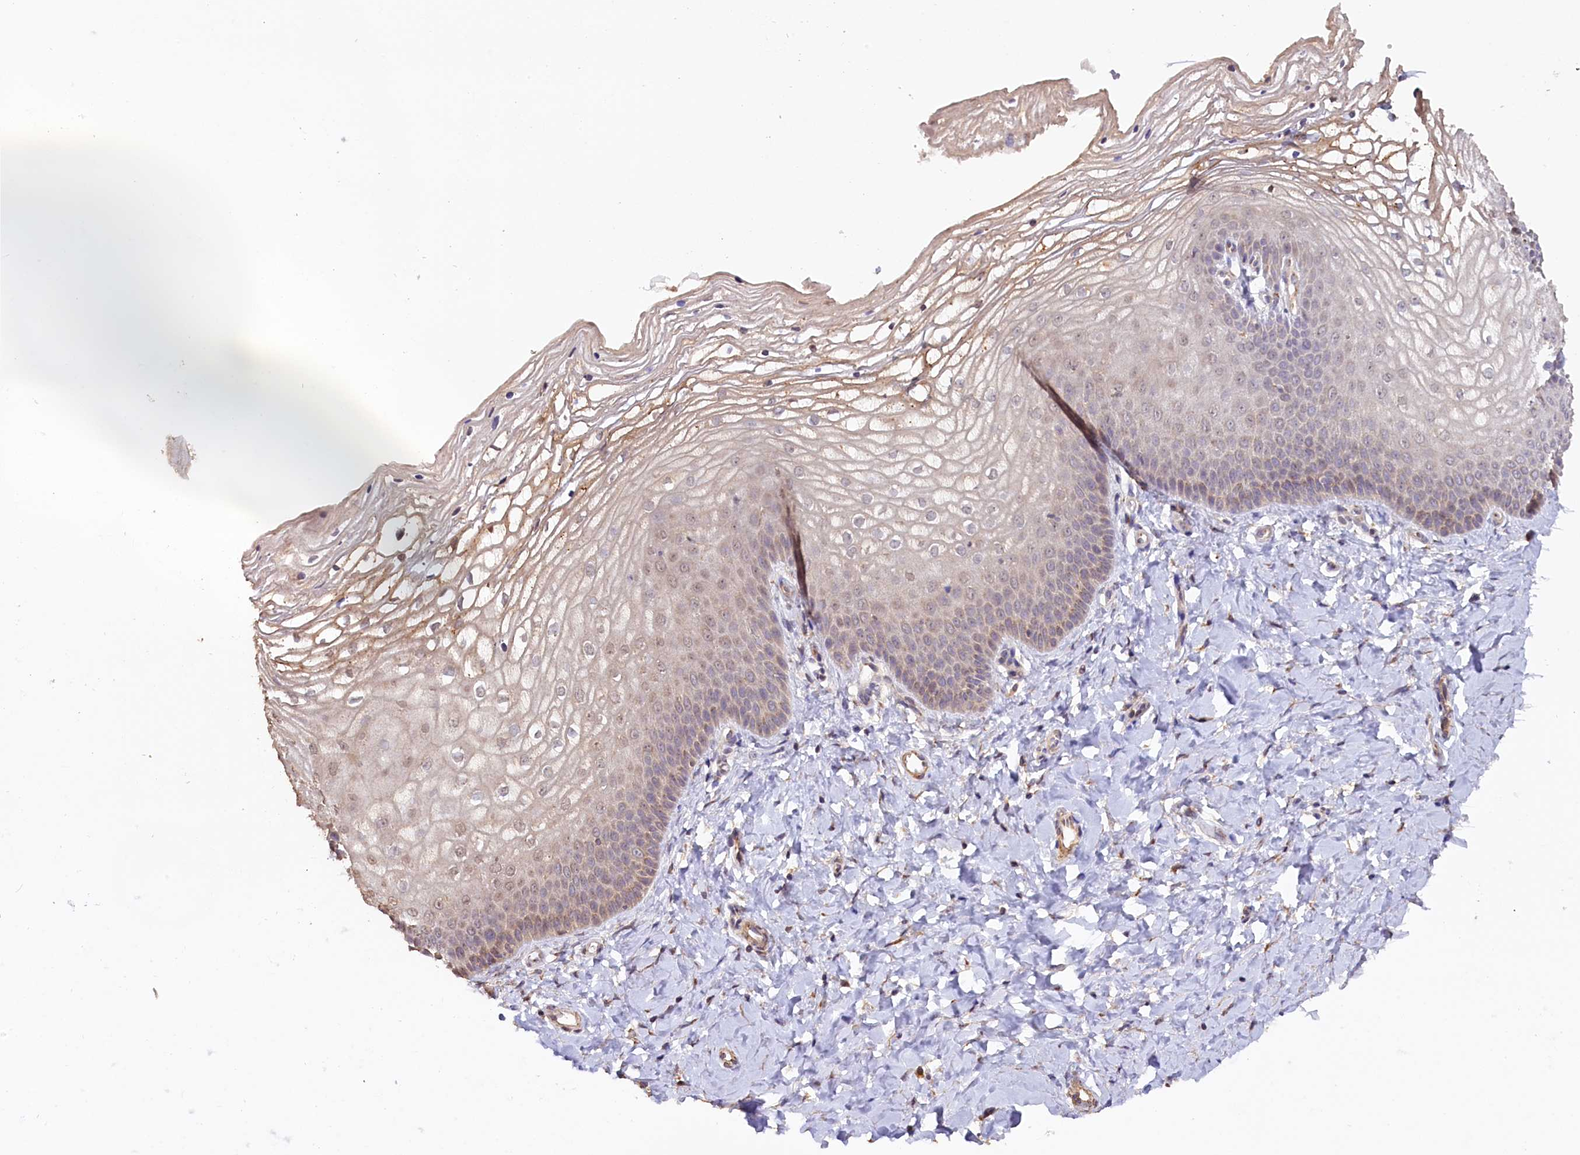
{"staining": {"intensity": "moderate", "quantity": "25%-75%", "location": "cytoplasmic/membranous"}, "tissue": "vagina", "cell_type": "Squamous epithelial cells", "image_type": "normal", "snomed": [{"axis": "morphology", "description": "Normal tissue, NOS"}, {"axis": "topography", "description": "Vagina"}], "caption": "High-power microscopy captured an immunohistochemistry micrograph of benign vagina, revealing moderate cytoplasmic/membranous expression in approximately 25%-75% of squamous epithelial cells. (Brightfield microscopy of DAB IHC at high magnification).", "gene": "TANGO6", "patient": {"sex": "female", "age": 68}}